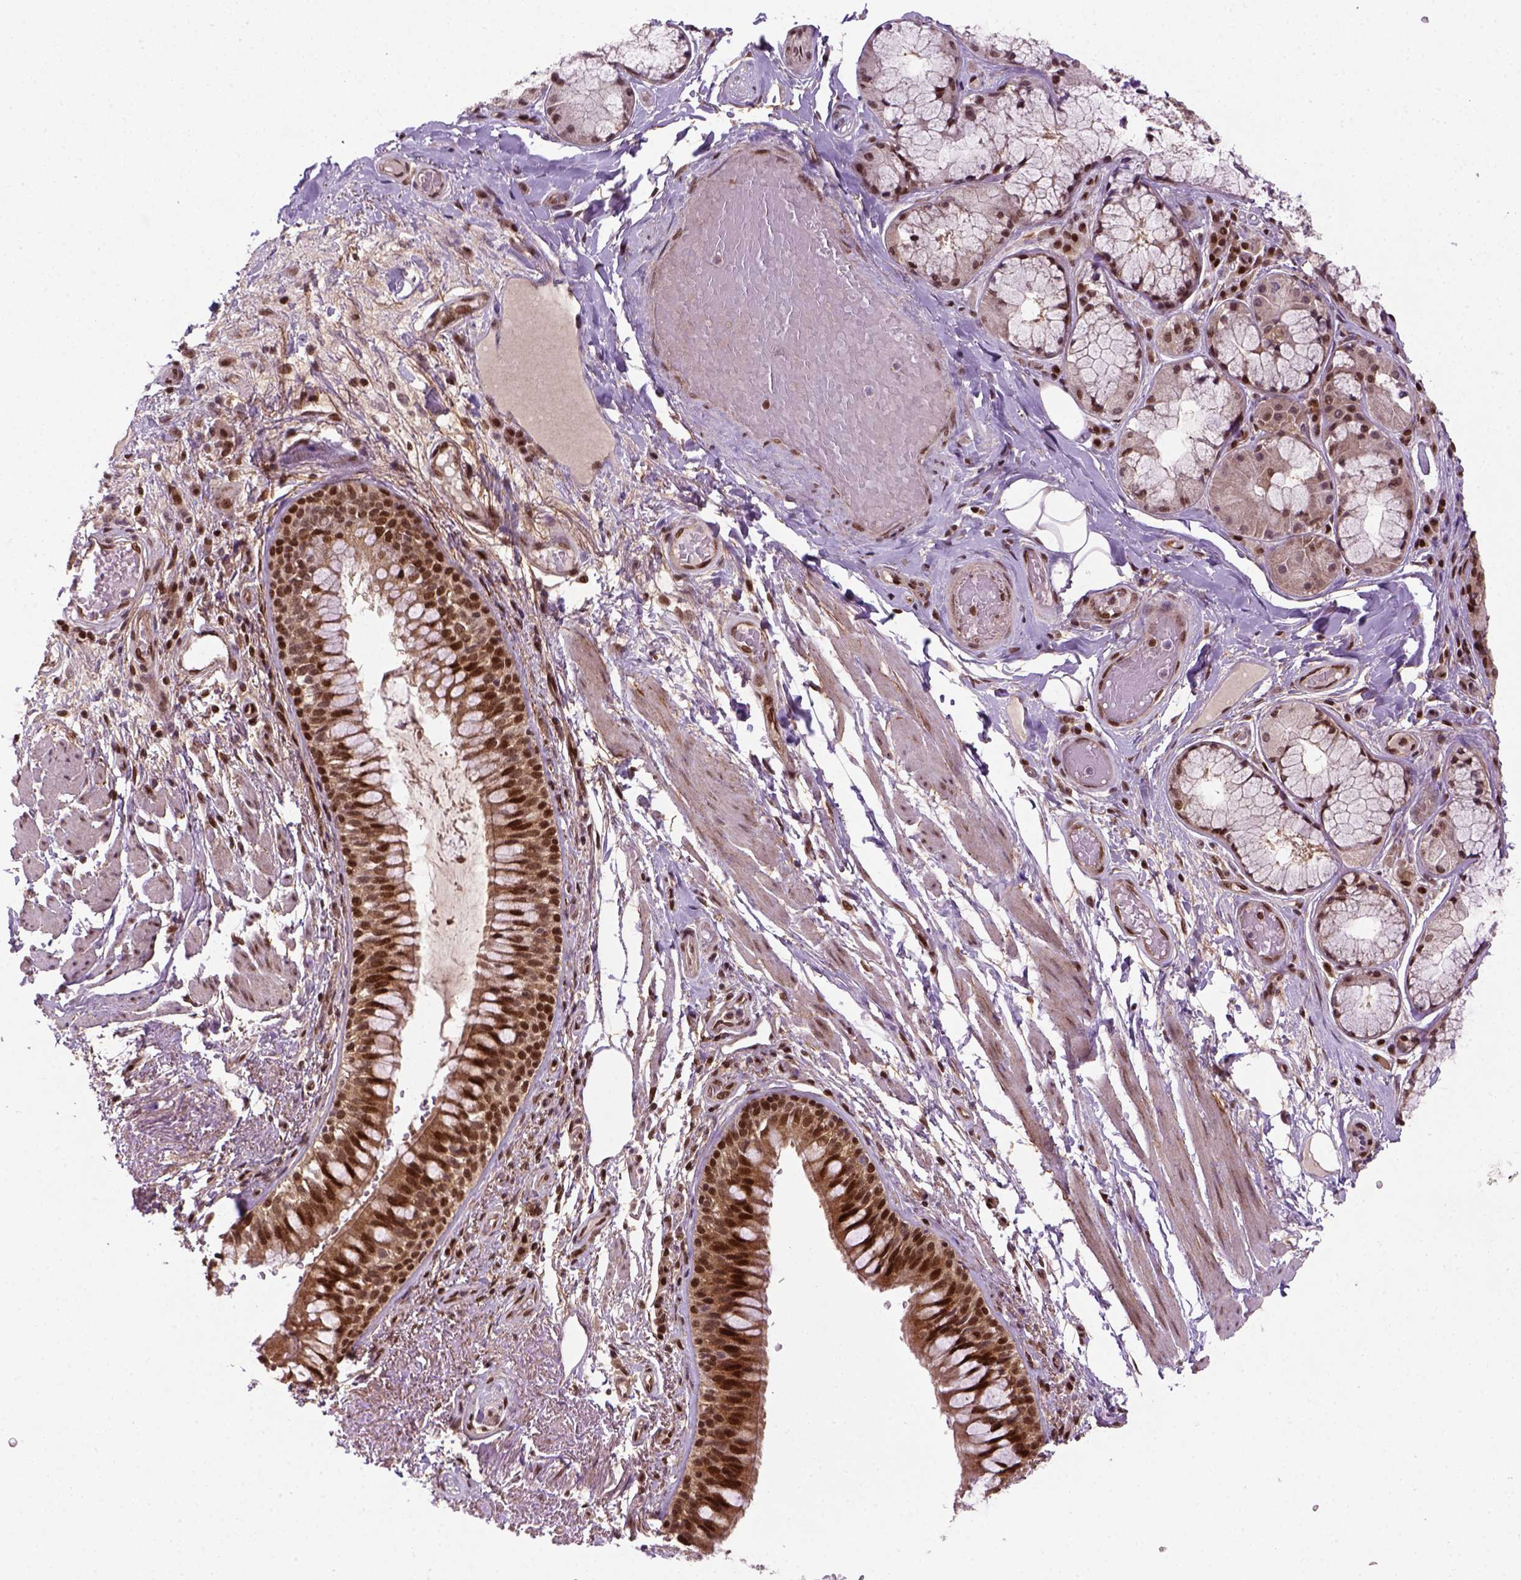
{"staining": {"intensity": "strong", "quantity": ">75%", "location": "nuclear"}, "tissue": "adipose tissue", "cell_type": "Adipocytes", "image_type": "normal", "snomed": [{"axis": "morphology", "description": "Normal tissue, NOS"}, {"axis": "topography", "description": "Cartilage tissue"}, {"axis": "topography", "description": "Bronchus"}], "caption": "Immunohistochemistry (IHC) (DAB (3,3'-diaminobenzidine)) staining of benign human adipose tissue shows strong nuclear protein positivity in about >75% of adipocytes.", "gene": "MGMT", "patient": {"sex": "male", "age": 64}}